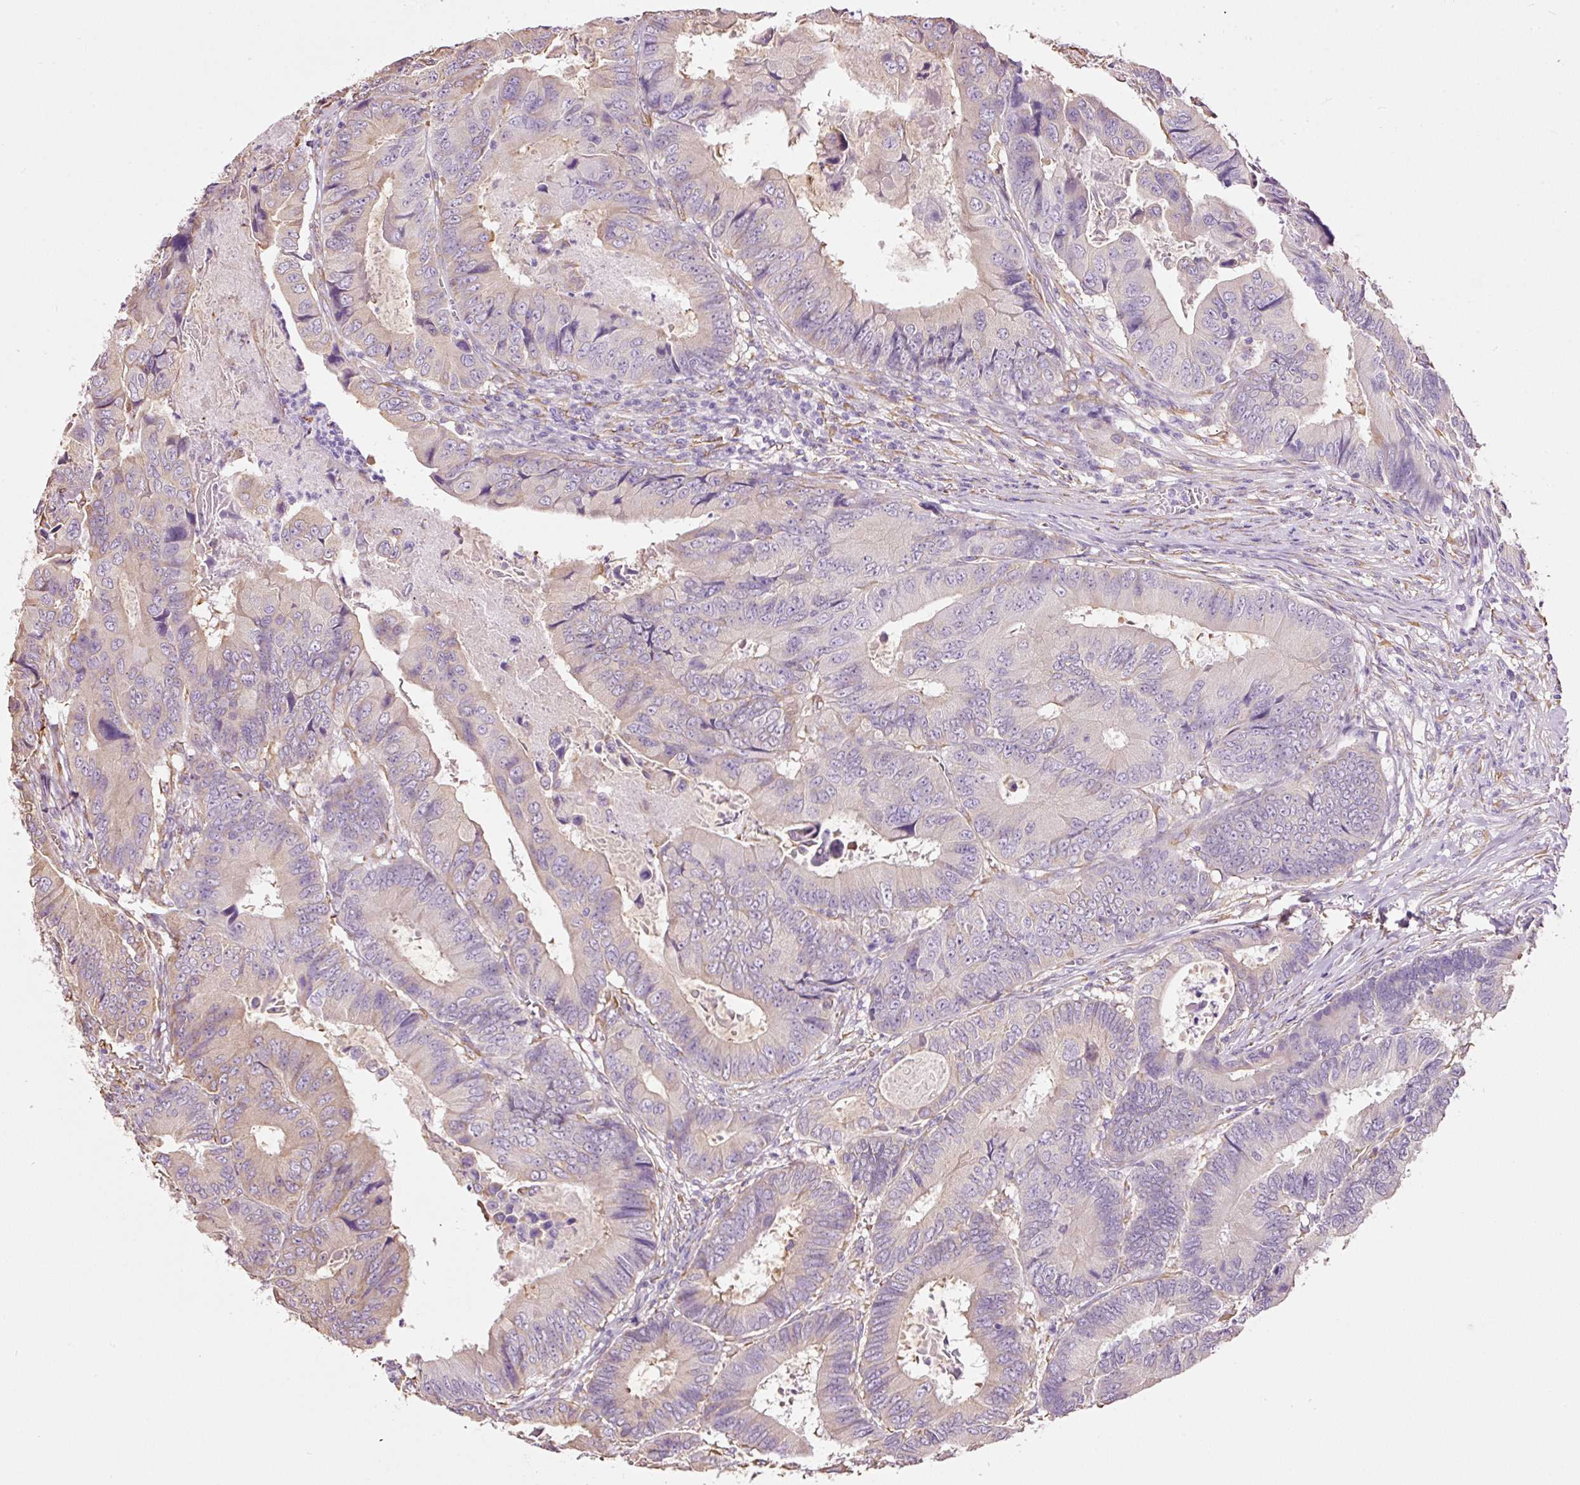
{"staining": {"intensity": "weak", "quantity": "<25%", "location": "cytoplasmic/membranous"}, "tissue": "colorectal cancer", "cell_type": "Tumor cells", "image_type": "cancer", "snomed": [{"axis": "morphology", "description": "Adenocarcinoma, NOS"}, {"axis": "topography", "description": "Colon"}], "caption": "Immunohistochemistry histopathology image of neoplastic tissue: adenocarcinoma (colorectal) stained with DAB (3,3'-diaminobenzidine) displays no significant protein expression in tumor cells.", "gene": "GCG", "patient": {"sex": "male", "age": 85}}